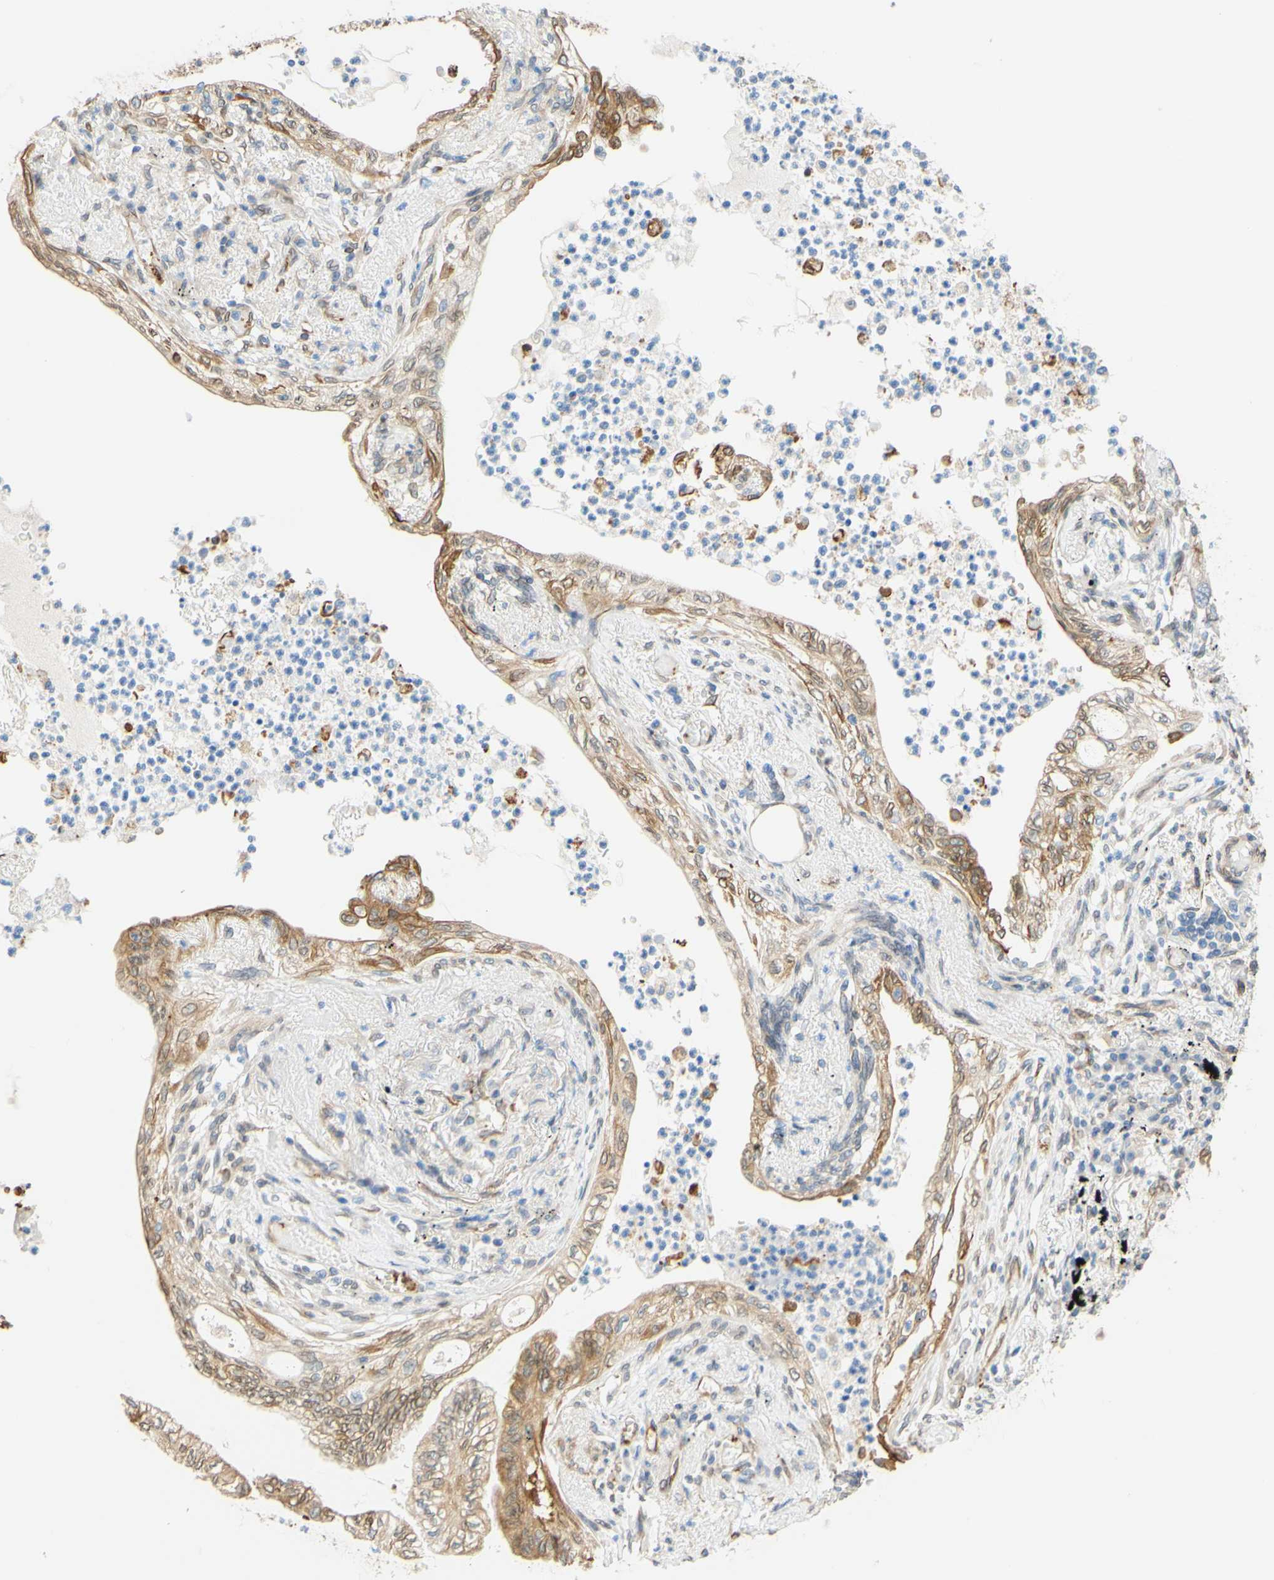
{"staining": {"intensity": "weak", "quantity": "25%-75%", "location": "cytoplasmic/membranous"}, "tissue": "lung cancer", "cell_type": "Tumor cells", "image_type": "cancer", "snomed": [{"axis": "morphology", "description": "Normal tissue, NOS"}, {"axis": "morphology", "description": "Adenocarcinoma, NOS"}, {"axis": "topography", "description": "Bronchus"}, {"axis": "topography", "description": "Lung"}], "caption": "The histopathology image demonstrates staining of lung cancer (adenocarcinoma), revealing weak cytoplasmic/membranous protein expression (brown color) within tumor cells. (DAB (3,3'-diaminobenzidine) IHC with brightfield microscopy, high magnification).", "gene": "ENDOD1", "patient": {"sex": "female", "age": 70}}